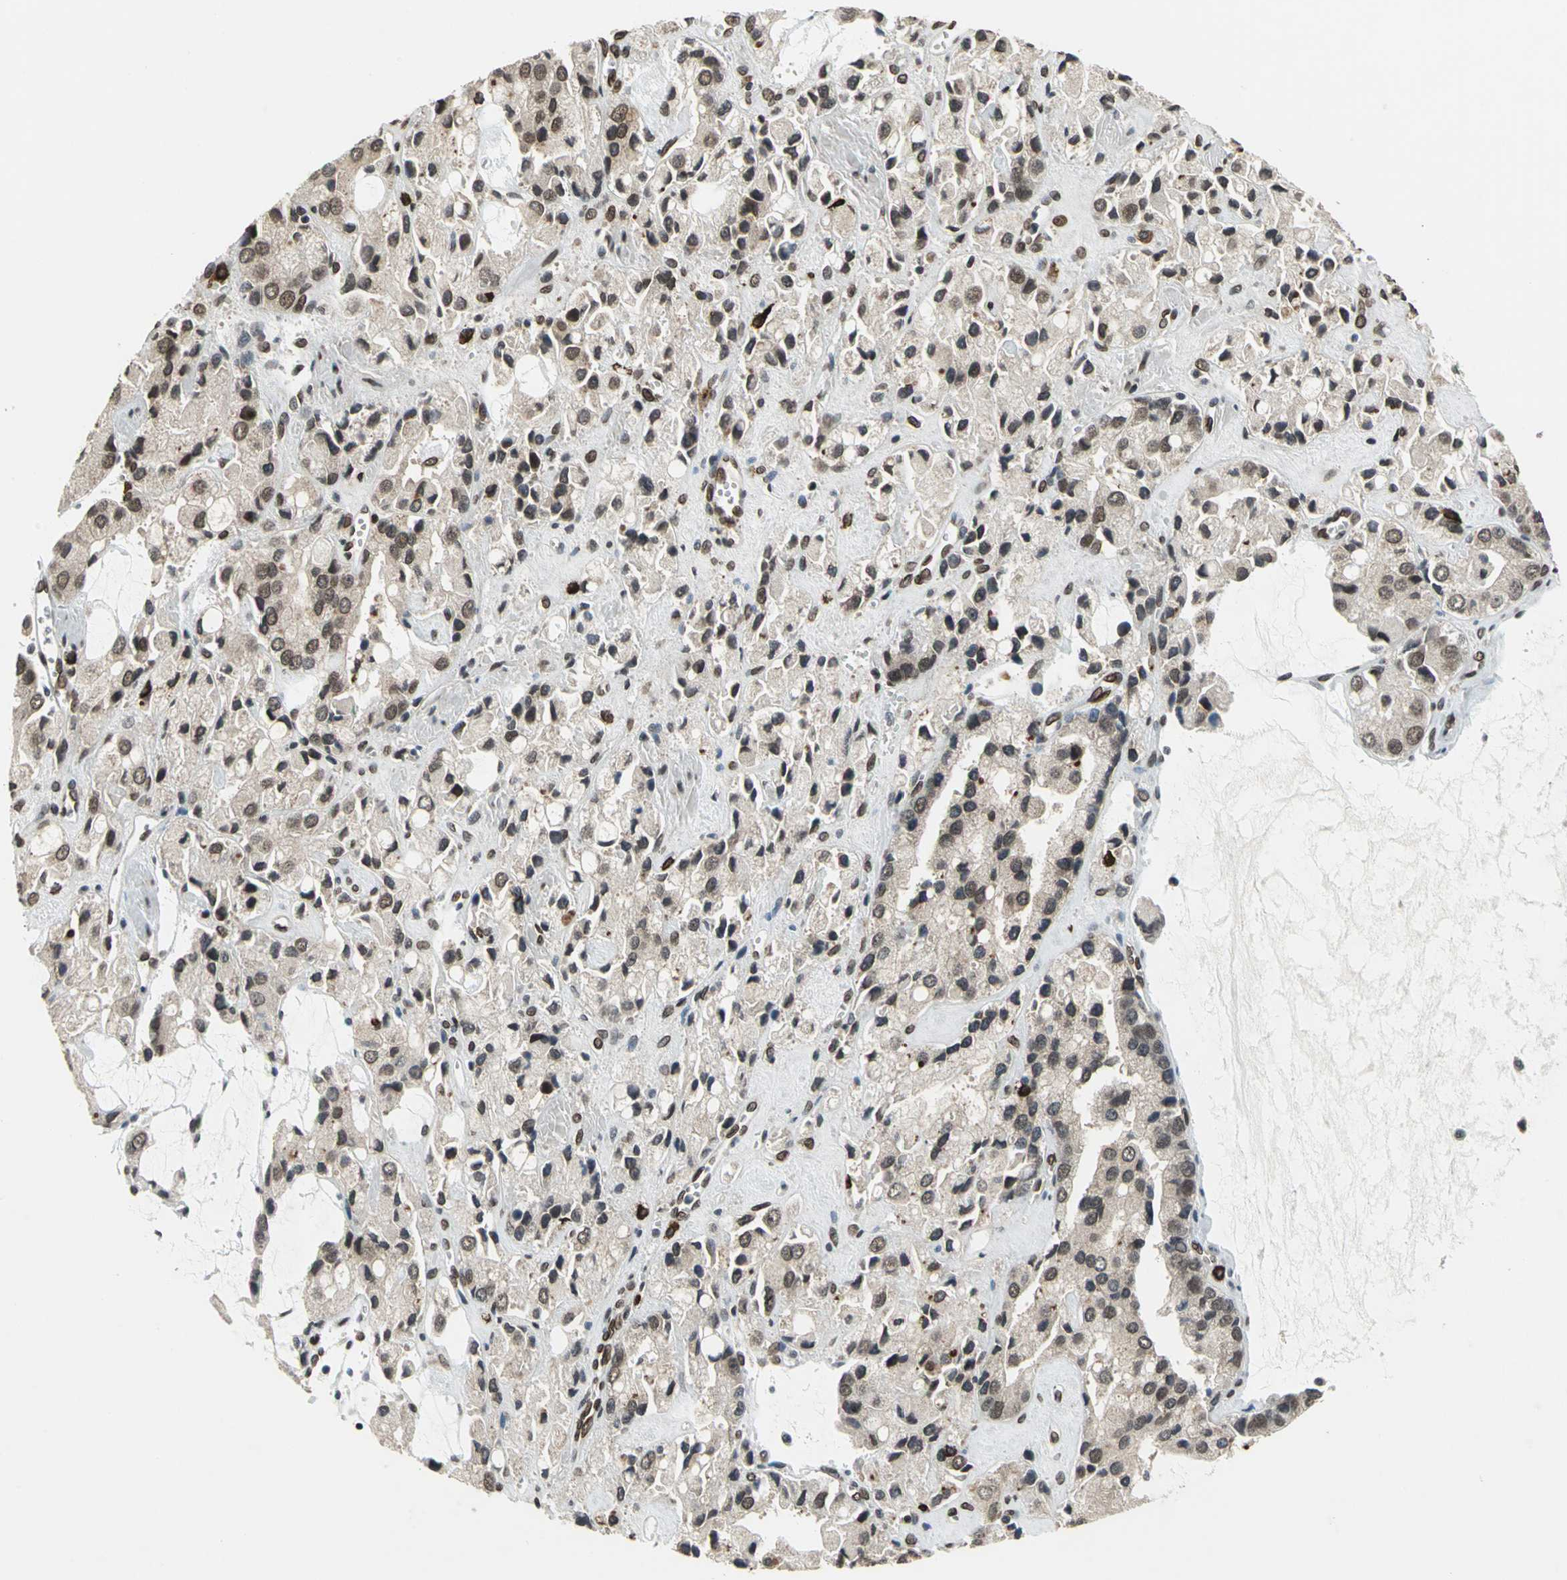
{"staining": {"intensity": "moderate", "quantity": ">75%", "location": "nuclear"}, "tissue": "prostate cancer", "cell_type": "Tumor cells", "image_type": "cancer", "snomed": [{"axis": "morphology", "description": "Adenocarcinoma, High grade"}, {"axis": "topography", "description": "Prostate"}], "caption": "Approximately >75% of tumor cells in prostate cancer display moderate nuclear protein expression as visualized by brown immunohistochemical staining.", "gene": "ISY1", "patient": {"sex": "male", "age": 67}}